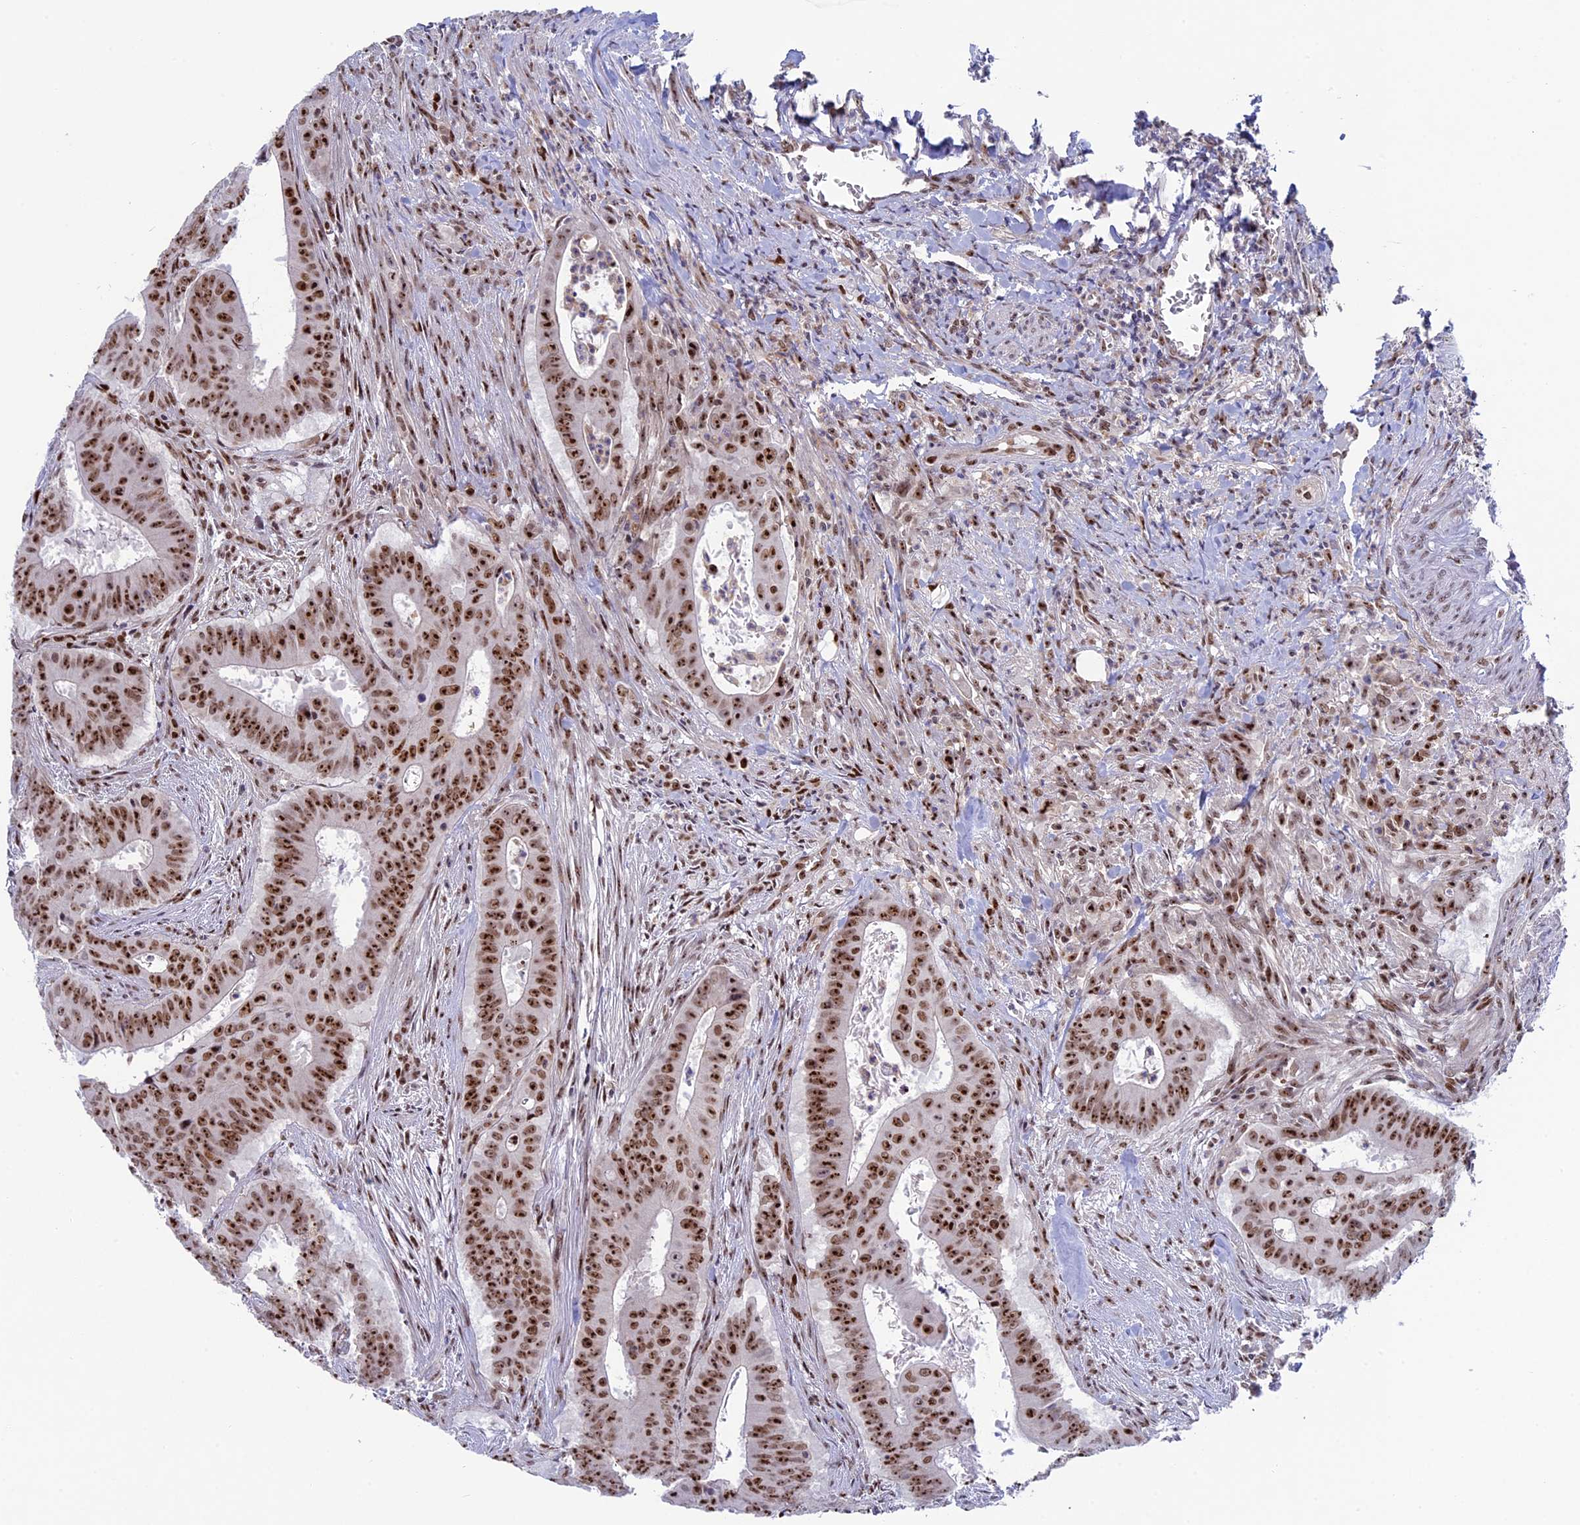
{"staining": {"intensity": "strong", "quantity": ">75%", "location": "nuclear"}, "tissue": "colorectal cancer", "cell_type": "Tumor cells", "image_type": "cancer", "snomed": [{"axis": "morphology", "description": "Adenocarcinoma, NOS"}, {"axis": "topography", "description": "Rectum"}], "caption": "Protein analysis of colorectal cancer (adenocarcinoma) tissue displays strong nuclear expression in approximately >75% of tumor cells.", "gene": "CCDC86", "patient": {"sex": "female", "age": 75}}